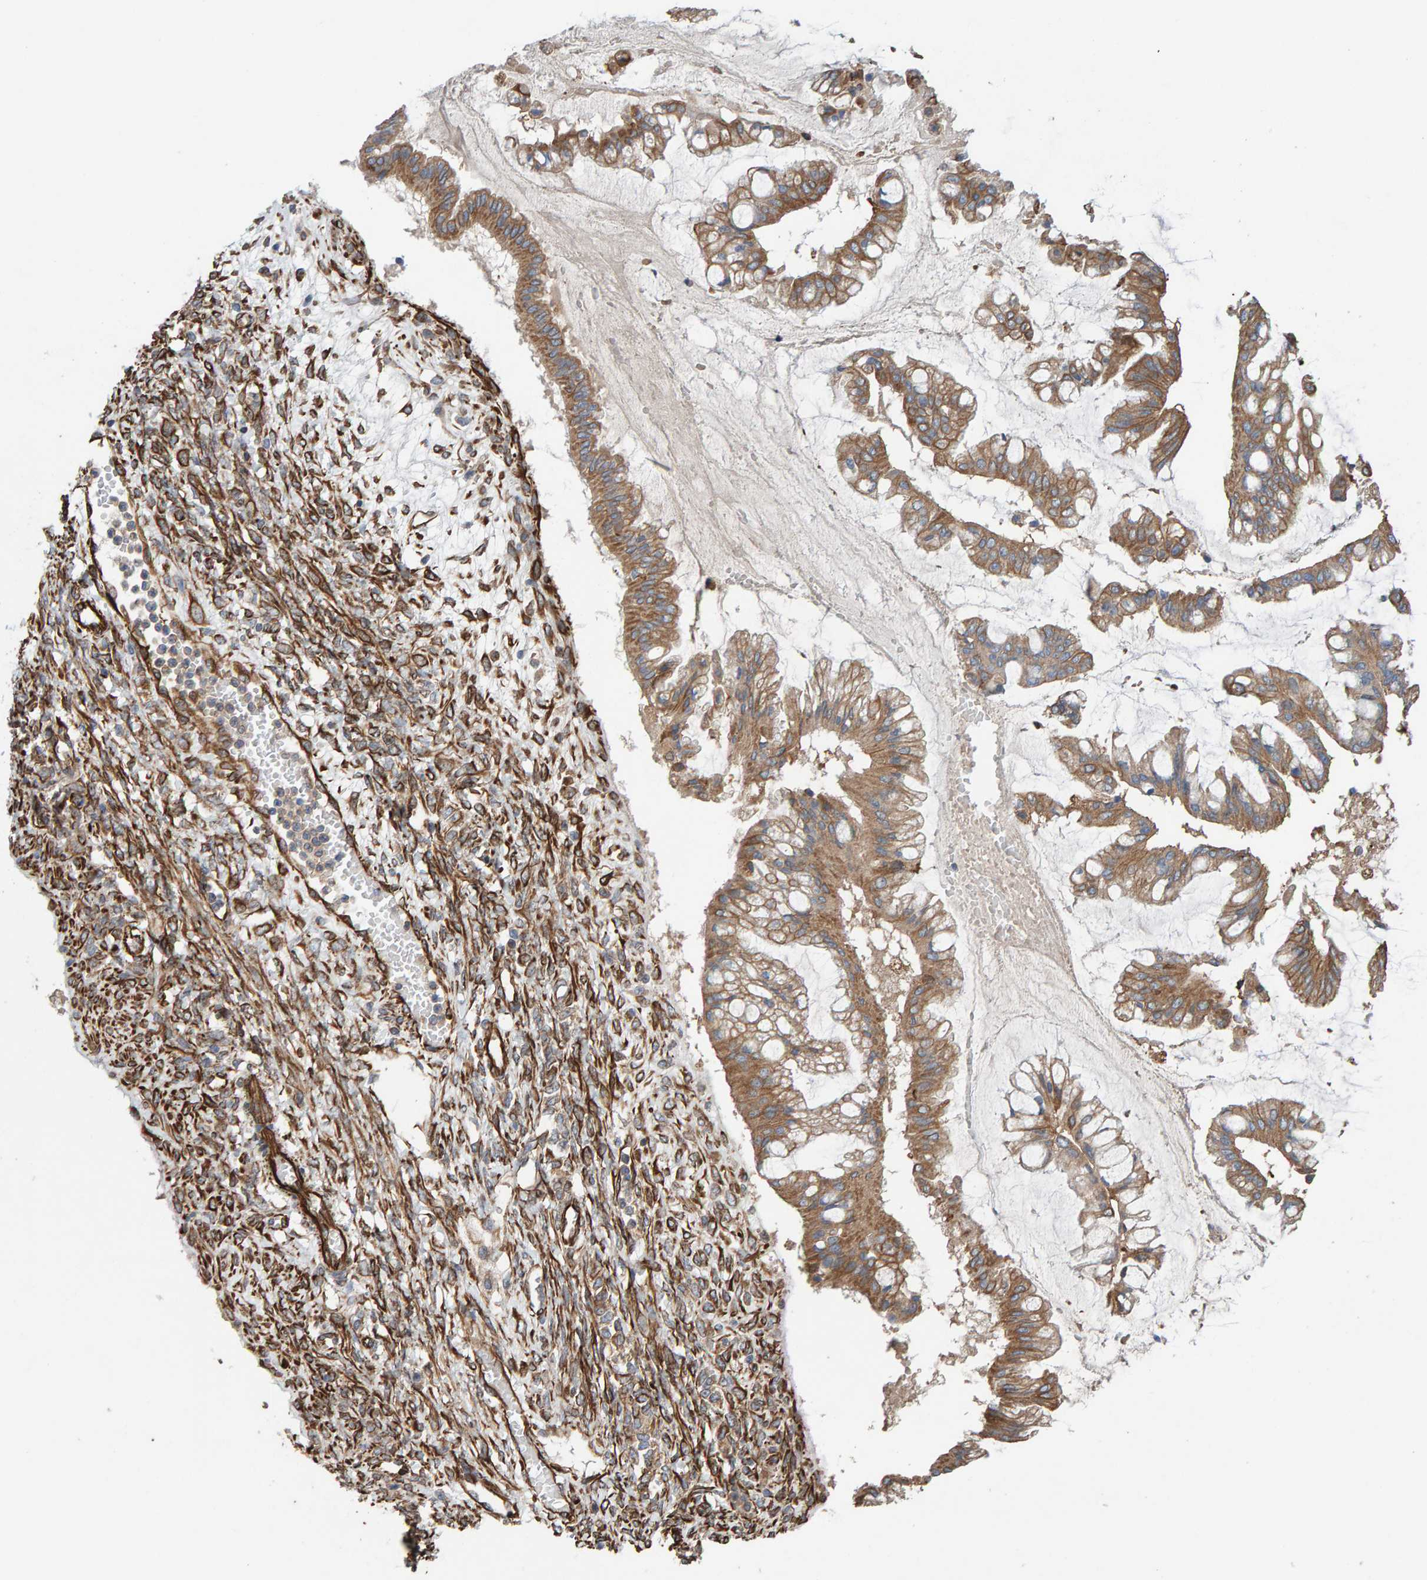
{"staining": {"intensity": "moderate", "quantity": ">75%", "location": "cytoplasmic/membranous"}, "tissue": "ovarian cancer", "cell_type": "Tumor cells", "image_type": "cancer", "snomed": [{"axis": "morphology", "description": "Cystadenocarcinoma, mucinous, NOS"}, {"axis": "topography", "description": "Ovary"}], "caption": "Protein expression analysis of human mucinous cystadenocarcinoma (ovarian) reveals moderate cytoplasmic/membranous staining in about >75% of tumor cells.", "gene": "ZNF347", "patient": {"sex": "female", "age": 73}}